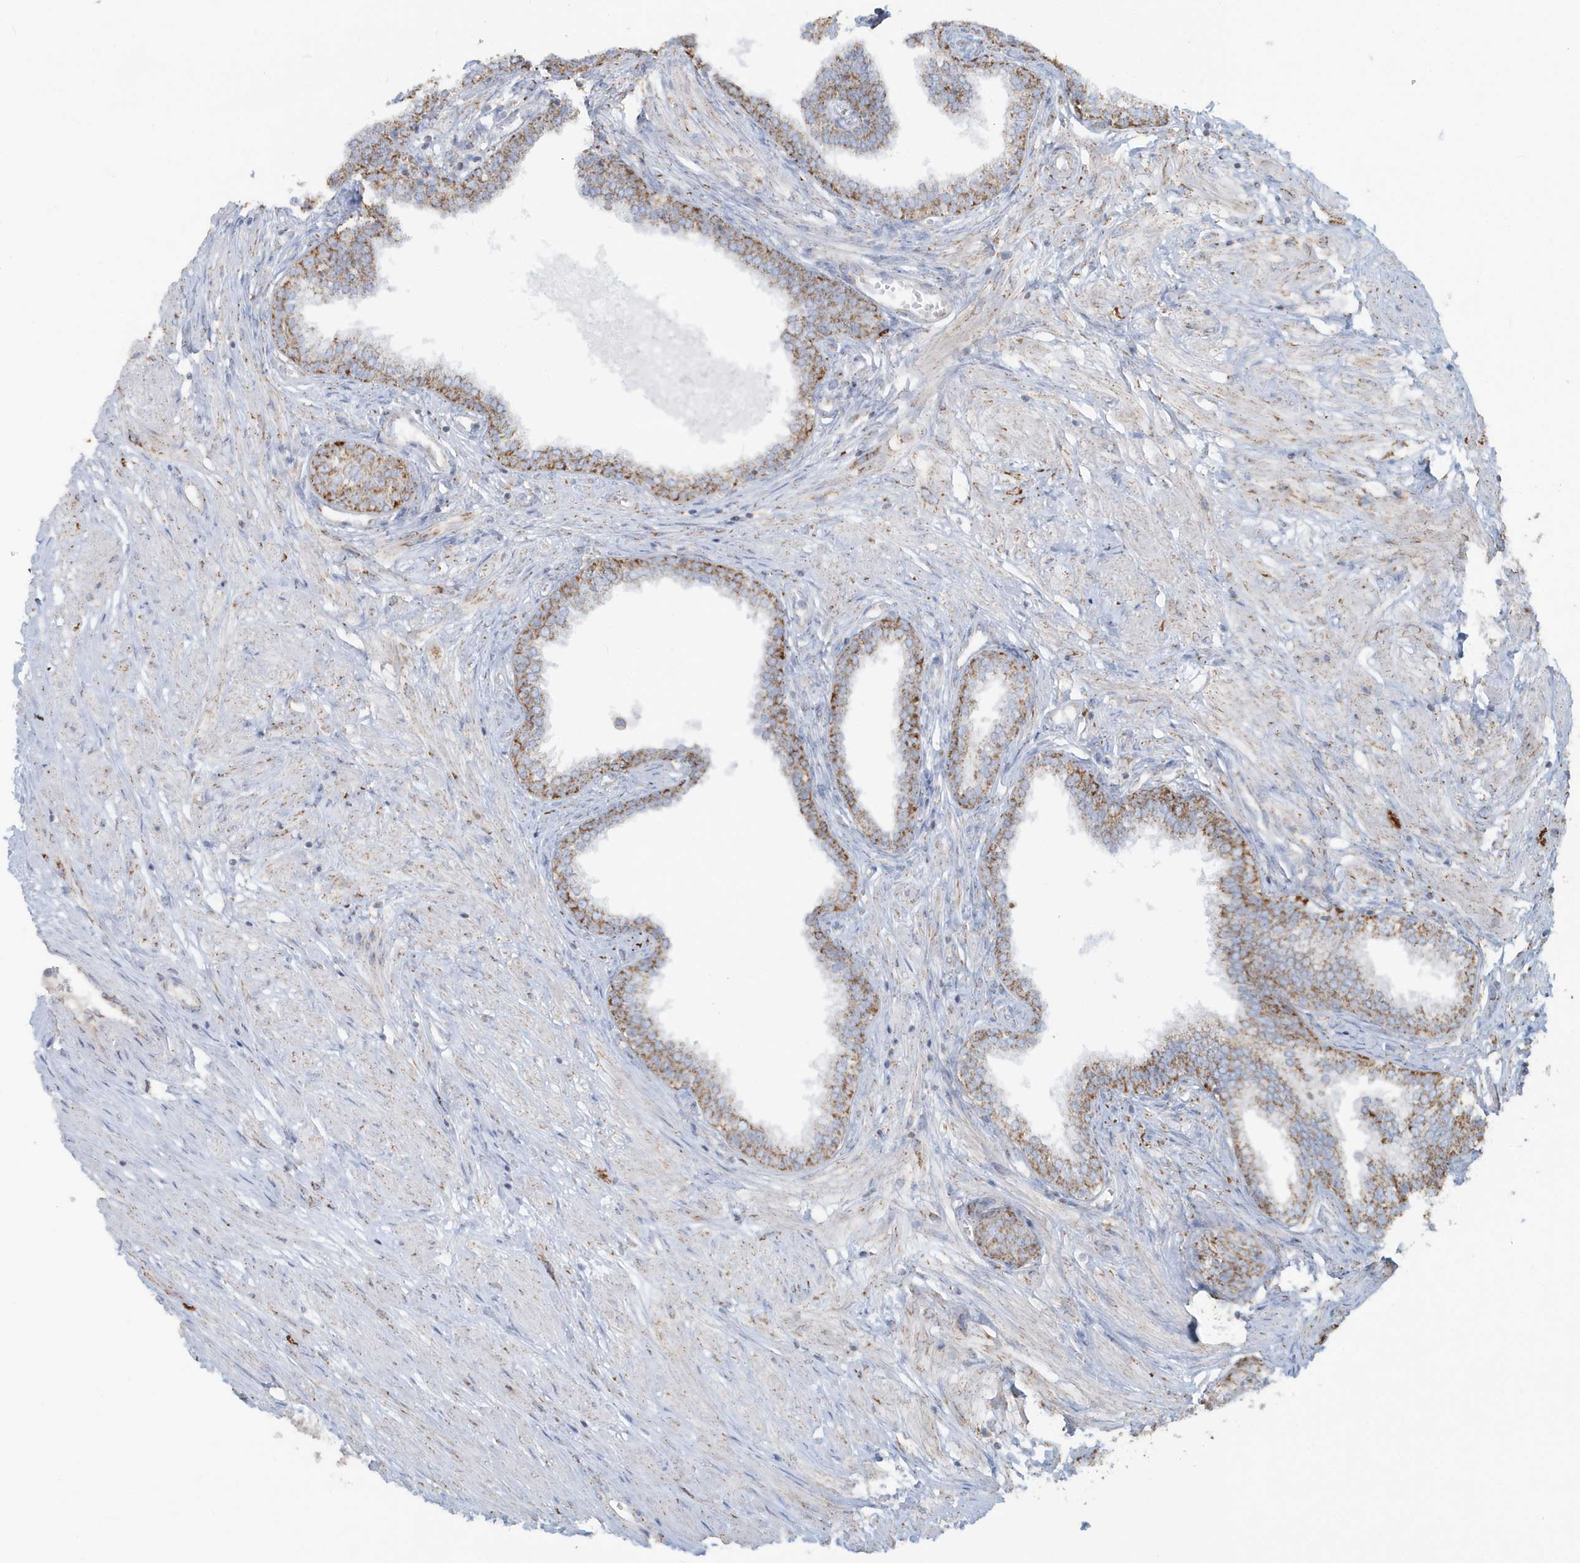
{"staining": {"intensity": "moderate", "quantity": ">75%", "location": "cytoplasmic/membranous"}, "tissue": "prostate", "cell_type": "Glandular cells", "image_type": "normal", "snomed": [{"axis": "morphology", "description": "Normal tissue, NOS"}, {"axis": "morphology", "description": "Urothelial carcinoma, Low grade"}, {"axis": "topography", "description": "Urinary bladder"}, {"axis": "topography", "description": "Prostate"}], "caption": "Glandular cells display medium levels of moderate cytoplasmic/membranous expression in about >75% of cells in benign human prostate. (DAB IHC with brightfield microscopy, high magnification).", "gene": "RAB11FIP3", "patient": {"sex": "male", "age": 60}}